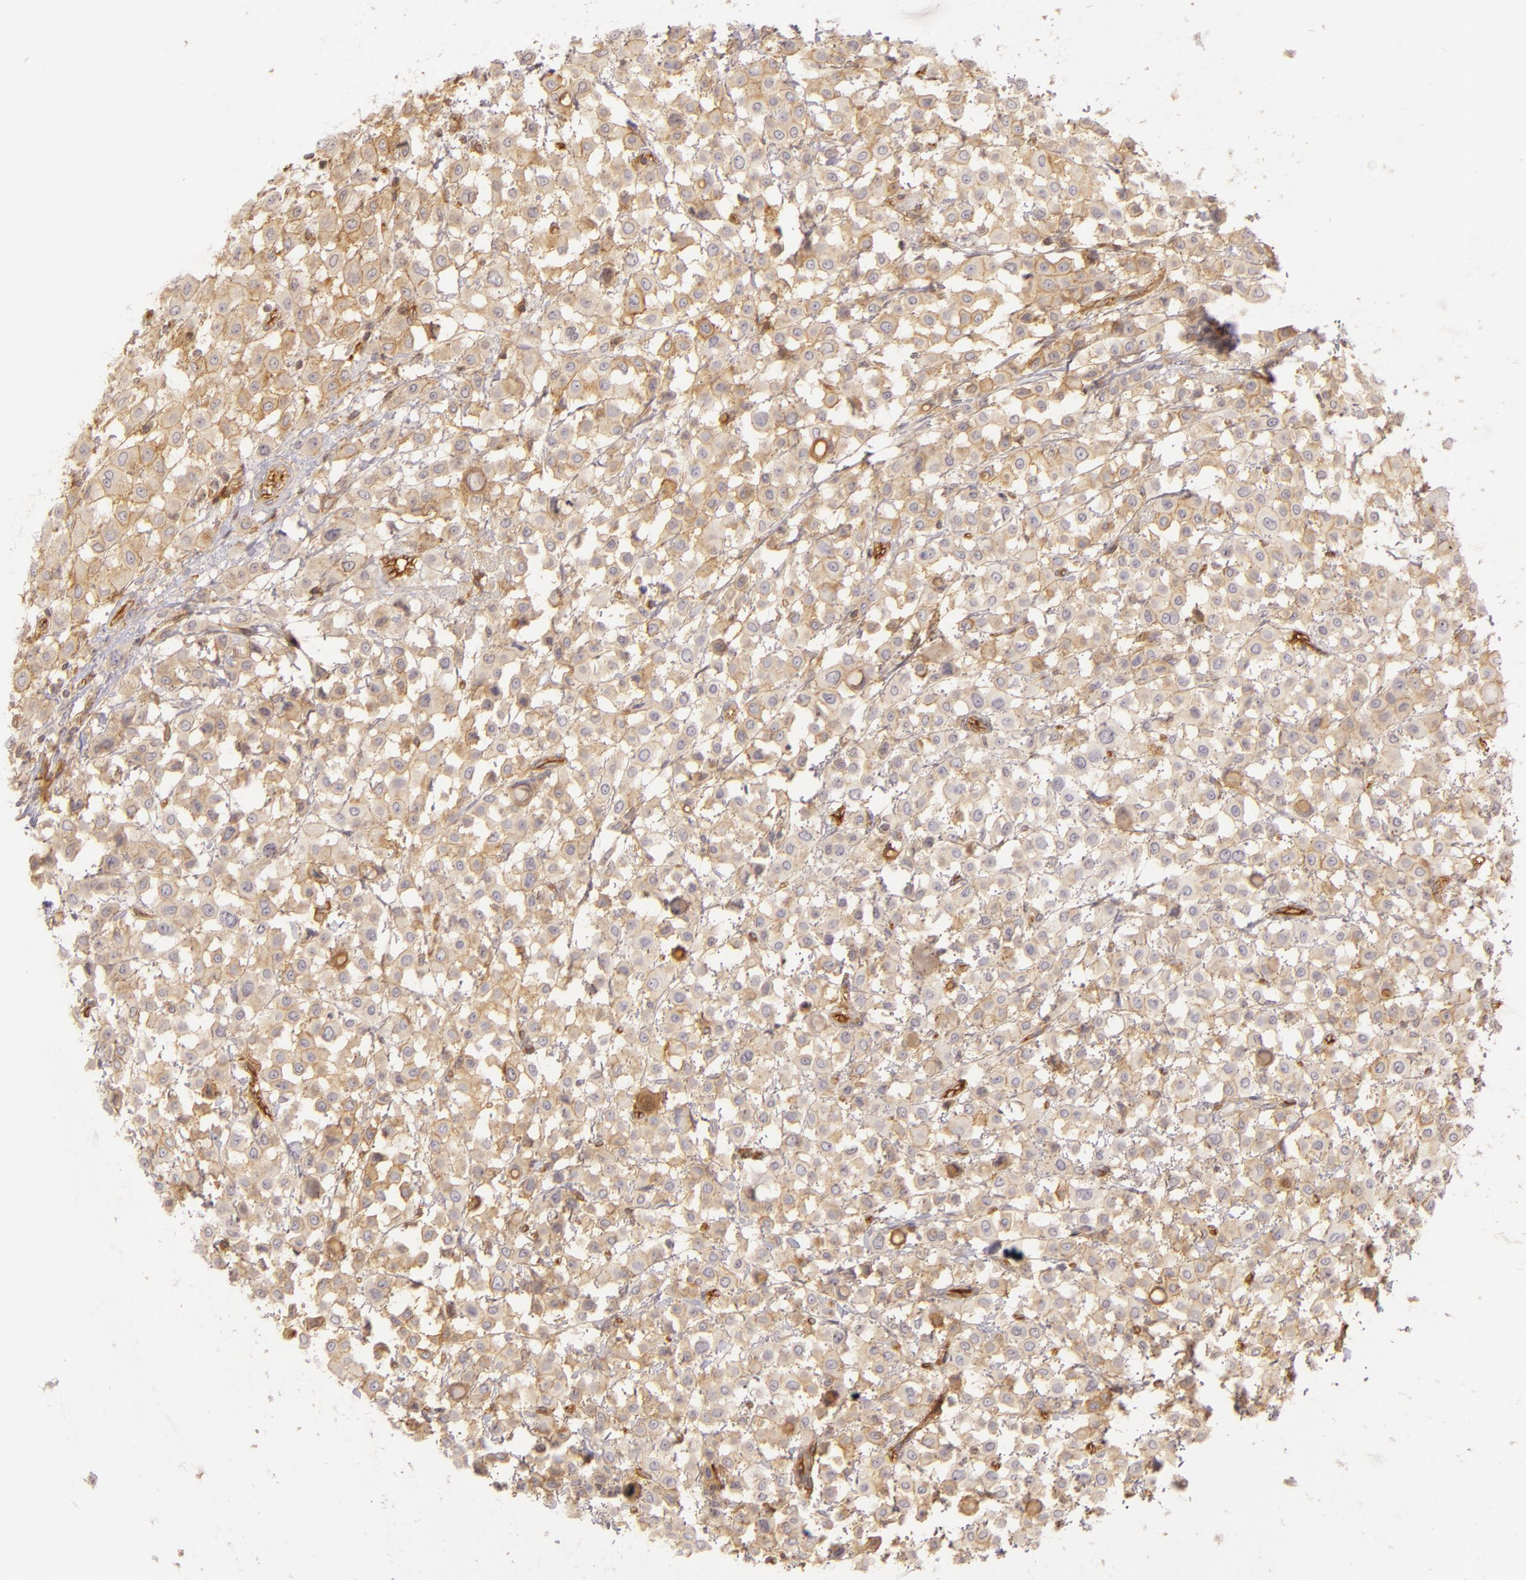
{"staining": {"intensity": "moderate", "quantity": "25%-75%", "location": "cytoplasmic/membranous"}, "tissue": "breast cancer", "cell_type": "Tumor cells", "image_type": "cancer", "snomed": [{"axis": "morphology", "description": "Lobular carcinoma"}, {"axis": "topography", "description": "Breast"}], "caption": "A medium amount of moderate cytoplasmic/membranous expression is identified in approximately 25%-75% of tumor cells in breast cancer (lobular carcinoma) tissue.", "gene": "CD59", "patient": {"sex": "female", "age": 85}}